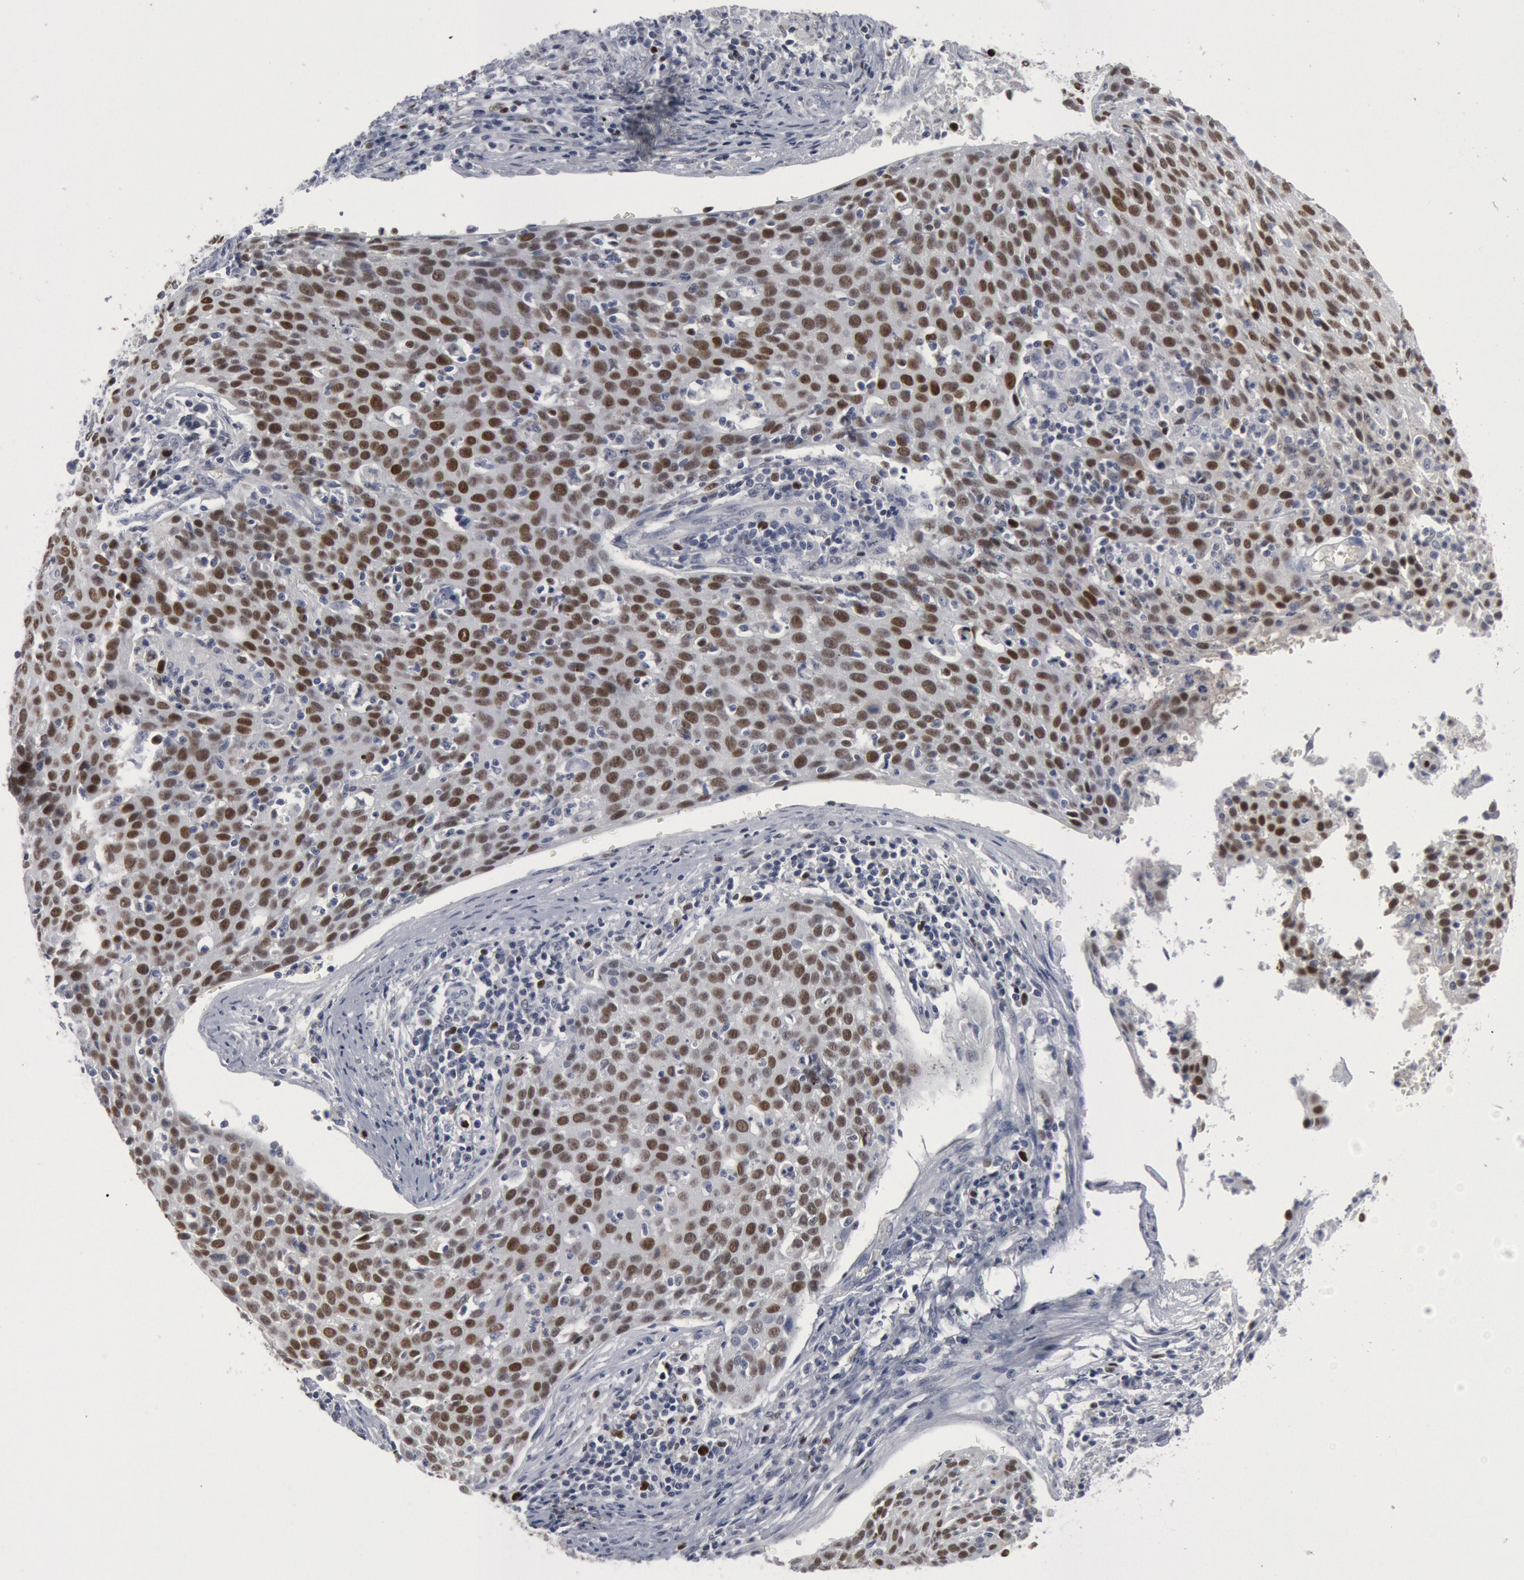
{"staining": {"intensity": "strong", "quantity": "25%-75%", "location": "nuclear"}, "tissue": "cervical cancer", "cell_type": "Tumor cells", "image_type": "cancer", "snomed": [{"axis": "morphology", "description": "Squamous cell carcinoma, NOS"}, {"axis": "topography", "description": "Cervix"}], "caption": "Tumor cells display high levels of strong nuclear positivity in approximately 25%-75% of cells in human cervical cancer. (DAB = brown stain, brightfield microscopy at high magnification).", "gene": "WDHD1", "patient": {"sex": "female", "age": 38}}